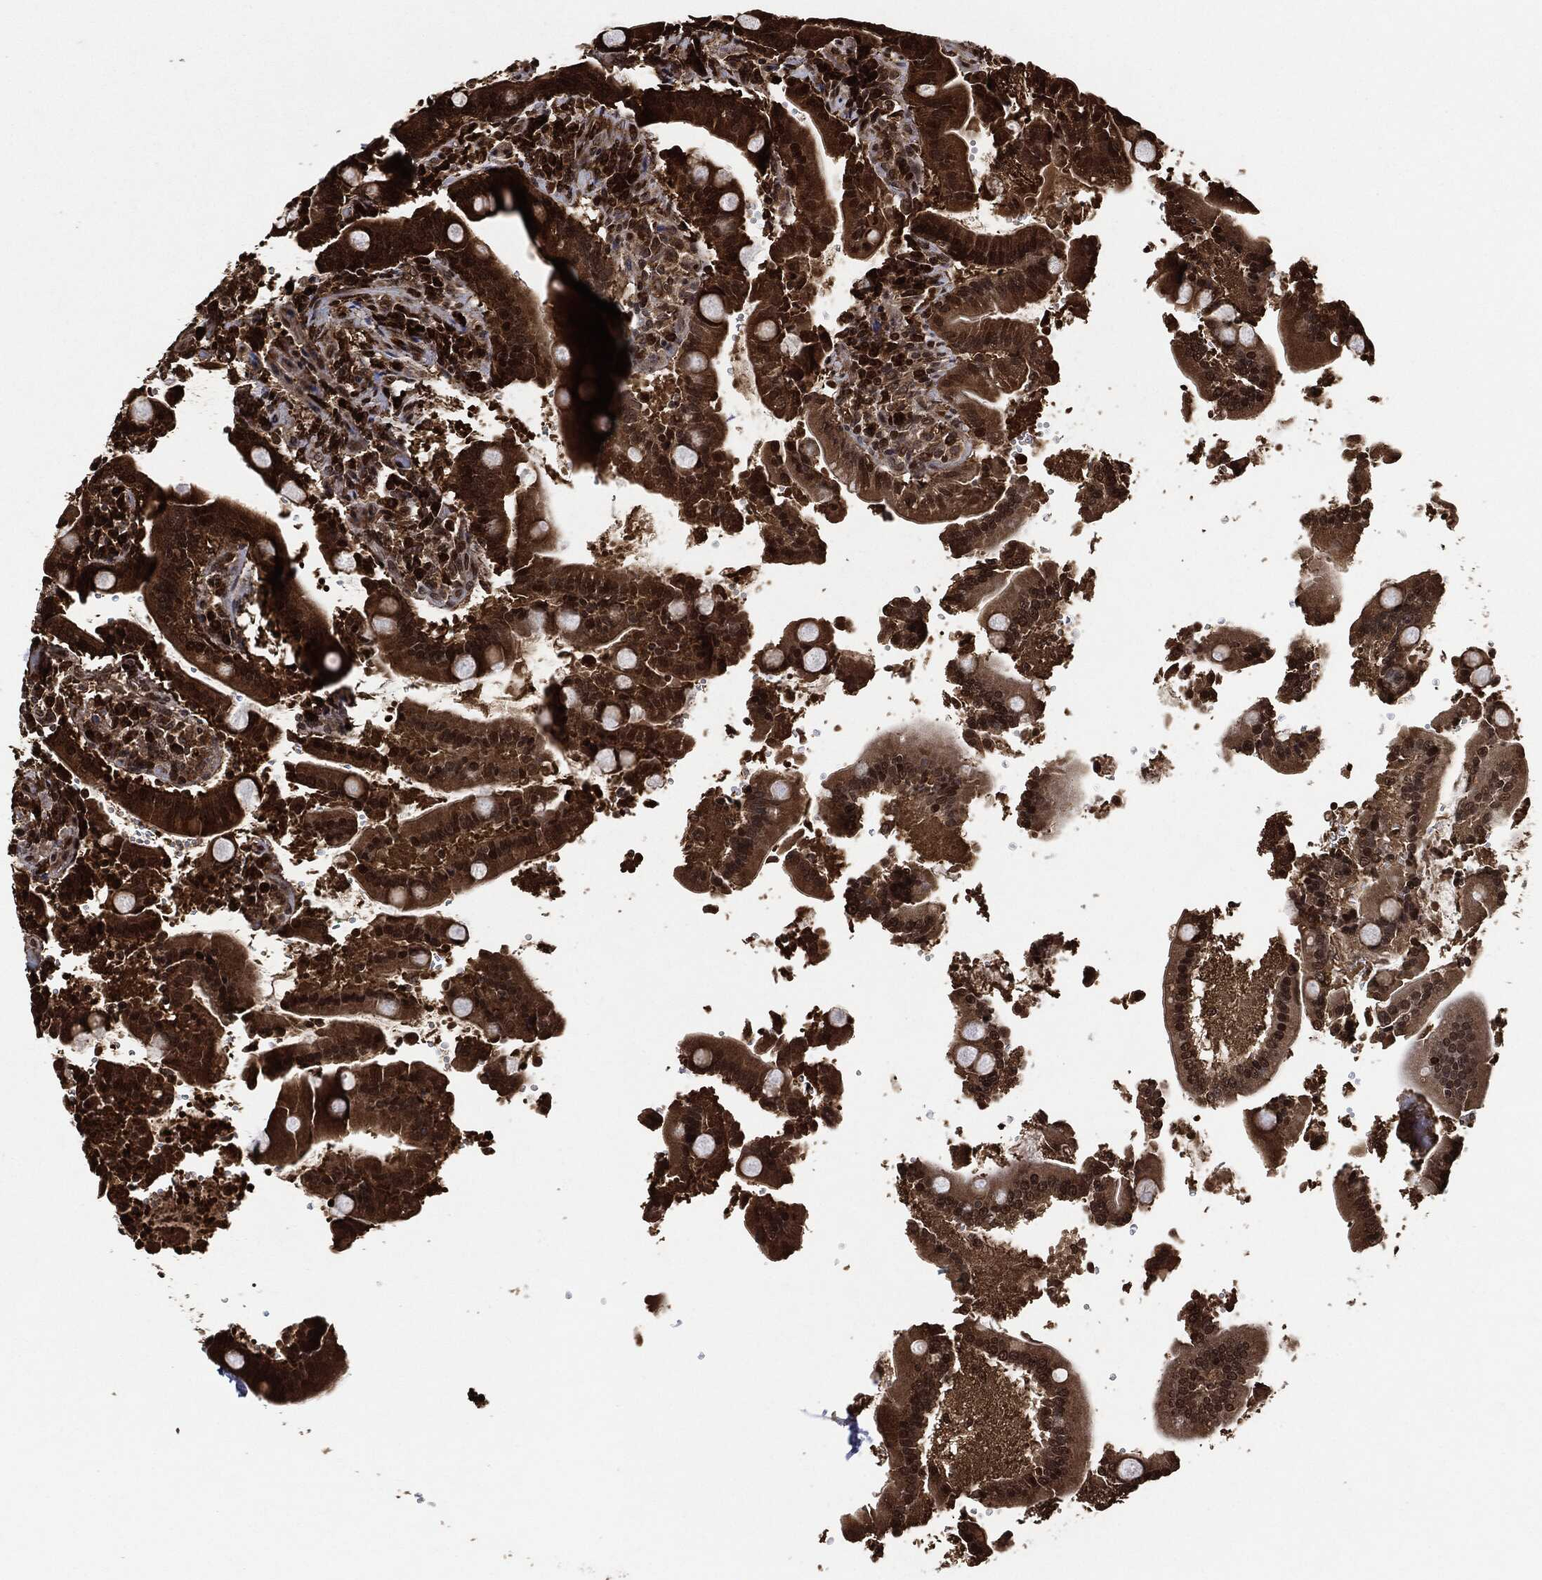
{"staining": {"intensity": "strong", "quantity": "<25%", "location": "cytoplasmic/membranous,nuclear"}, "tissue": "duodenum", "cell_type": "Glandular cells", "image_type": "normal", "snomed": [{"axis": "morphology", "description": "Normal tissue, NOS"}, {"axis": "topography", "description": "Duodenum"}], "caption": "The immunohistochemical stain shows strong cytoplasmic/membranous,nuclear positivity in glandular cells of unremarkable duodenum.", "gene": "PDK1", "patient": {"sex": "female", "age": 62}}